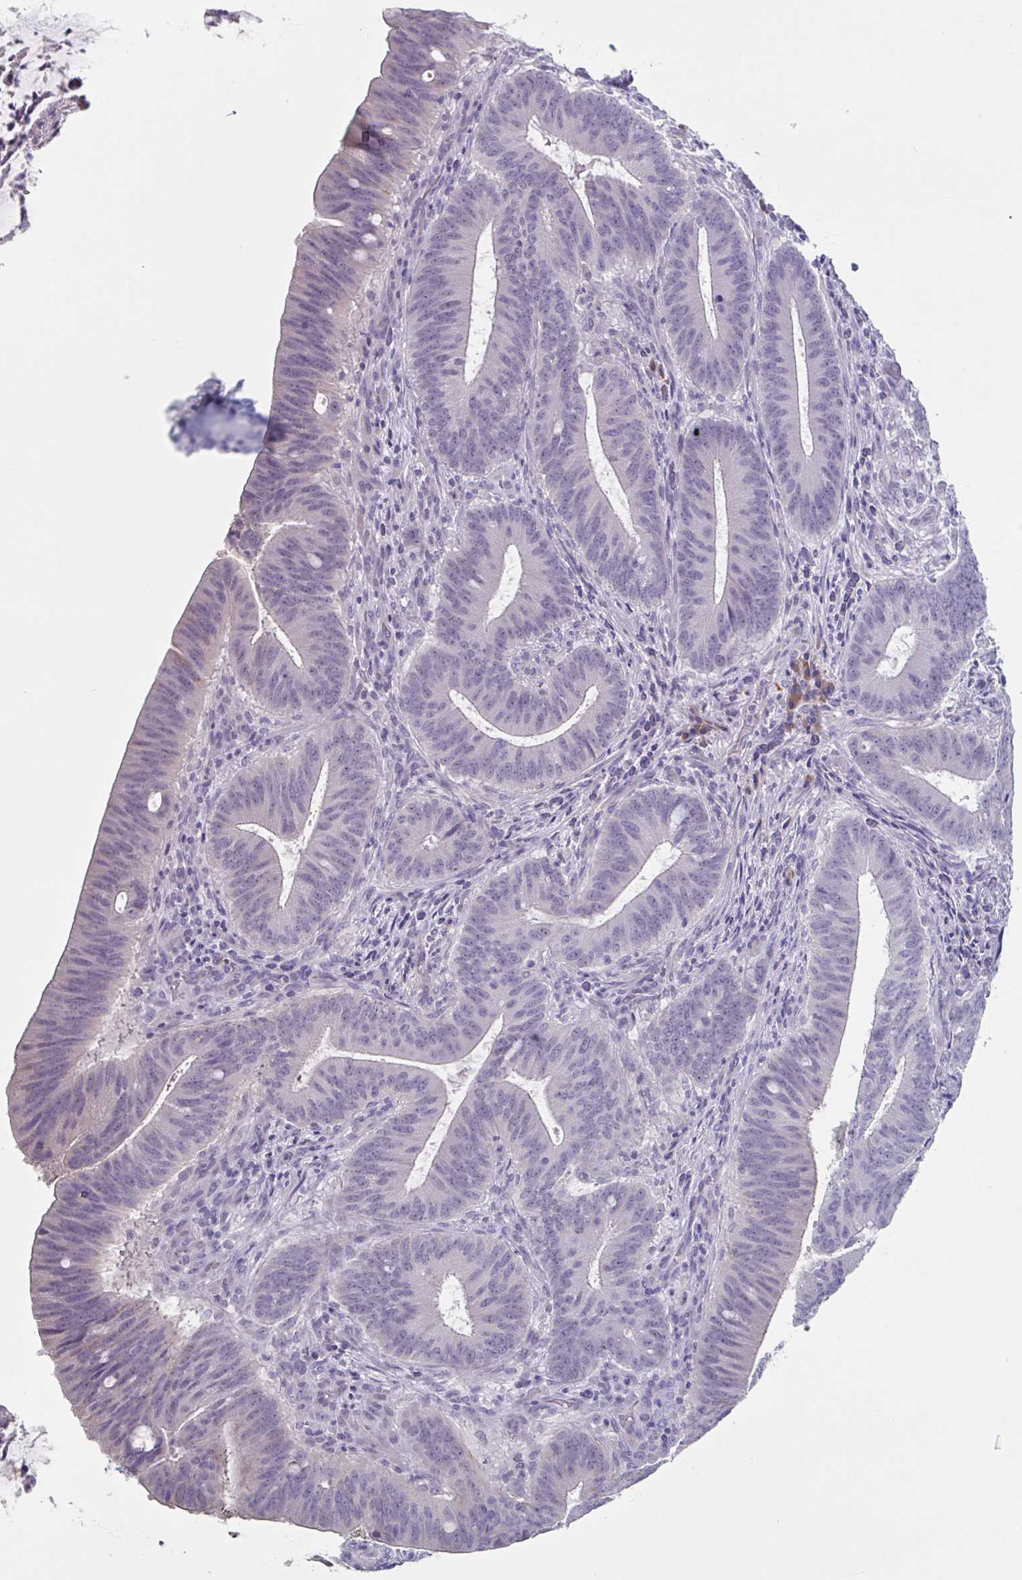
{"staining": {"intensity": "negative", "quantity": "none", "location": "none"}, "tissue": "colorectal cancer", "cell_type": "Tumor cells", "image_type": "cancer", "snomed": [{"axis": "morphology", "description": "Adenocarcinoma, NOS"}, {"axis": "topography", "description": "Colon"}], "caption": "High magnification brightfield microscopy of adenocarcinoma (colorectal) stained with DAB (brown) and counterstained with hematoxylin (blue): tumor cells show no significant staining.", "gene": "NOXRED1", "patient": {"sex": "female", "age": 43}}